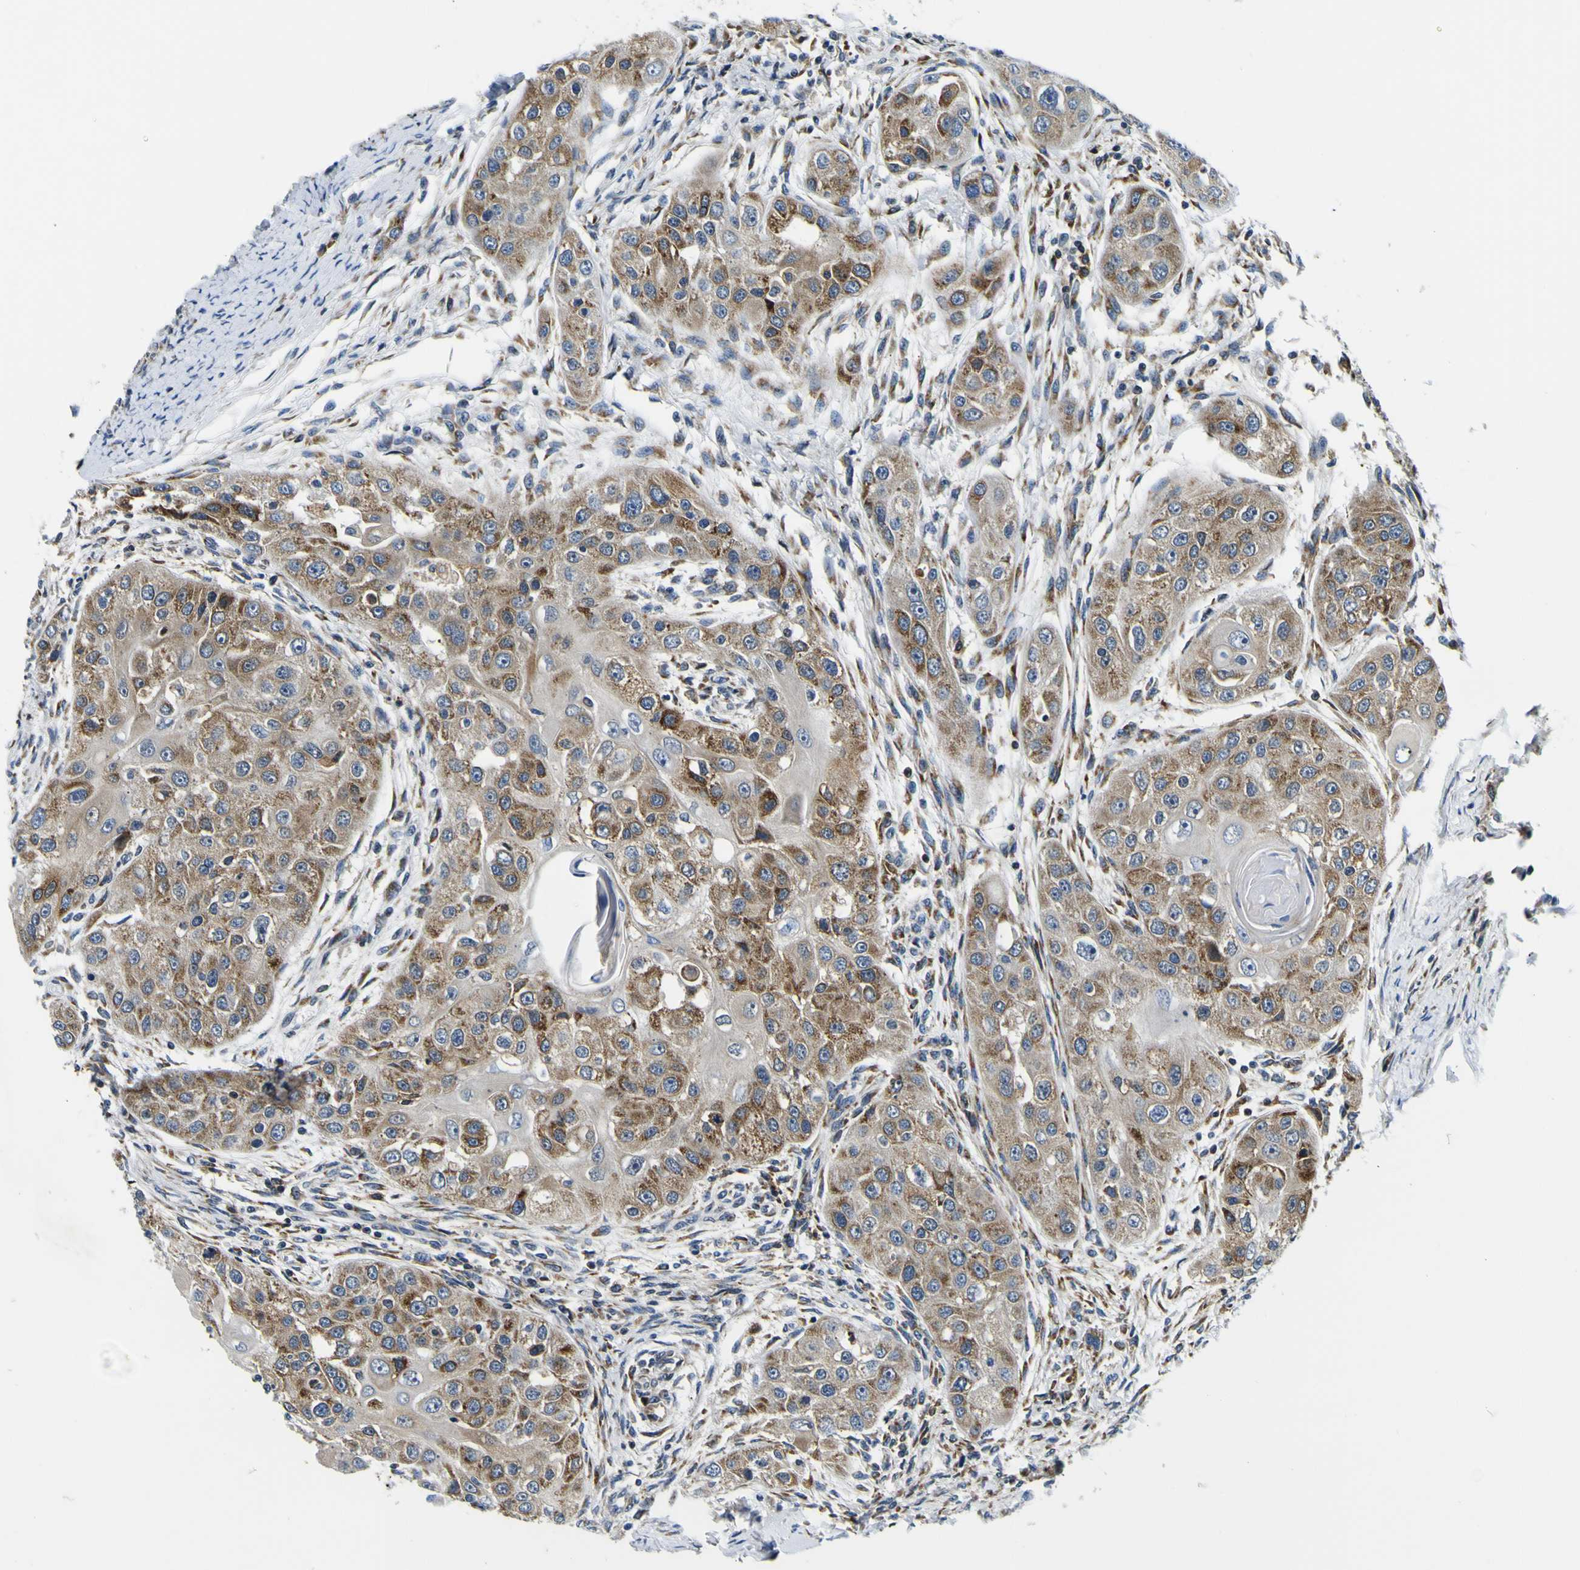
{"staining": {"intensity": "moderate", "quantity": ">75%", "location": "cytoplasmic/membranous"}, "tissue": "head and neck cancer", "cell_type": "Tumor cells", "image_type": "cancer", "snomed": [{"axis": "morphology", "description": "Normal tissue, NOS"}, {"axis": "morphology", "description": "Squamous cell carcinoma, NOS"}, {"axis": "topography", "description": "Skeletal muscle"}, {"axis": "topography", "description": "Head-Neck"}], "caption": "Immunohistochemical staining of human head and neck cancer (squamous cell carcinoma) displays medium levels of moderate cytoplasmic/membranous protein positivity in approximately >75% of tumor cells. (Brightfield microscopy of DAB IHC at high magnification).", "gene": "NLRP3", "patient": {"sex": "male", "age": 51}}